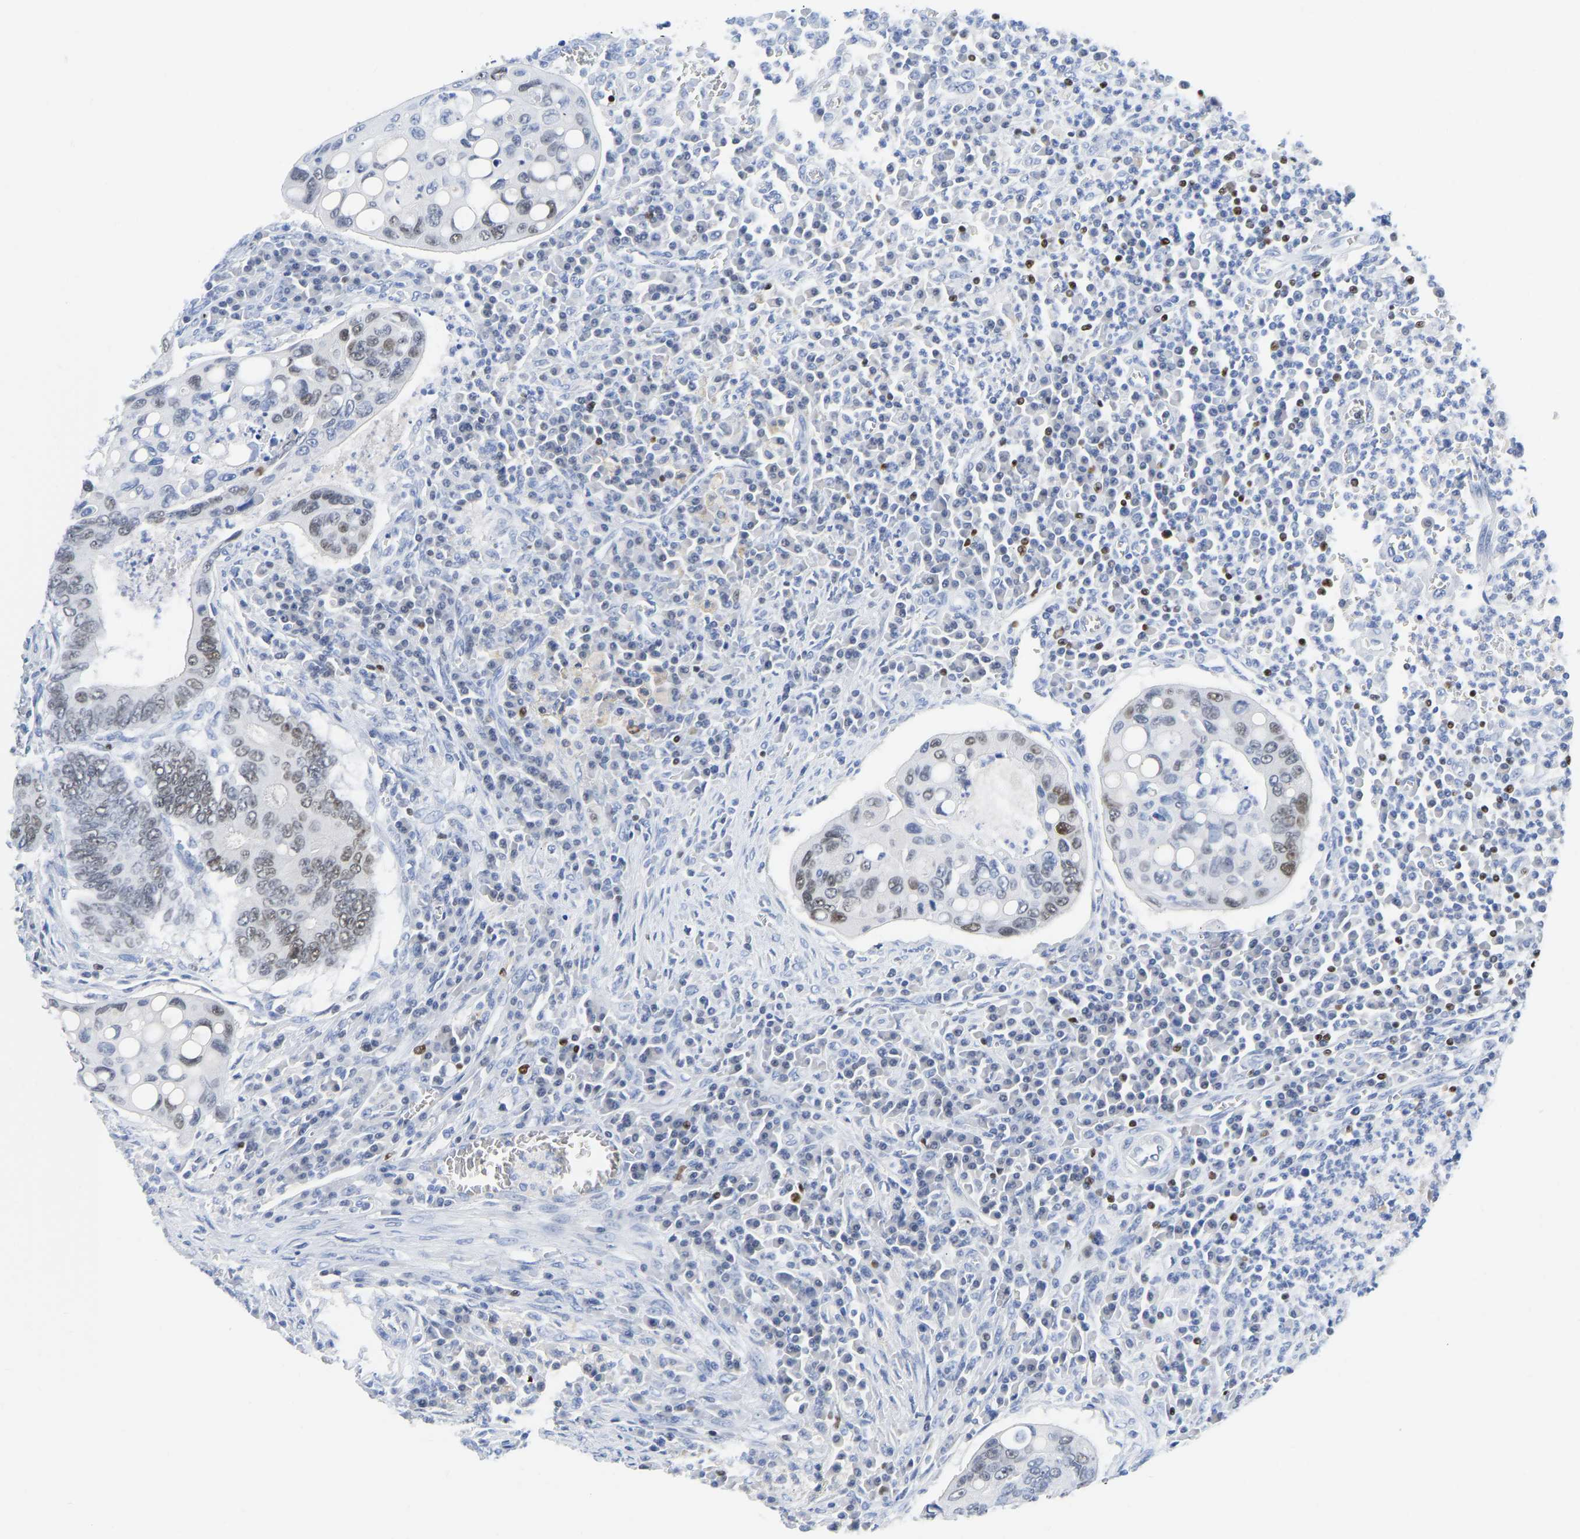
{"staining": {"intensity": "moderate", "quantity": "25%-75%", "location": "nuclear"}, "tissue": "colorectal cancer", "cell_type": "Tumor cells", "image_type": "cancer", "snomed": [{"axis": "morphology", "description": "Inflammation, NOS"}, {"axis": "morphology", "description": "Adenocarcinoma, NOS"}, {"axis": "topography", "description": "Colon"}], "caption": "This photomicrograph exhibits immunohistochemistry (IHC) staining of colorectal adenocarcinoma, with medium moderate nuclear positivity in about 25%-75% of tumor cells.", "gene": "TCF7", "patient": {"sex": "male", "age": 72}}